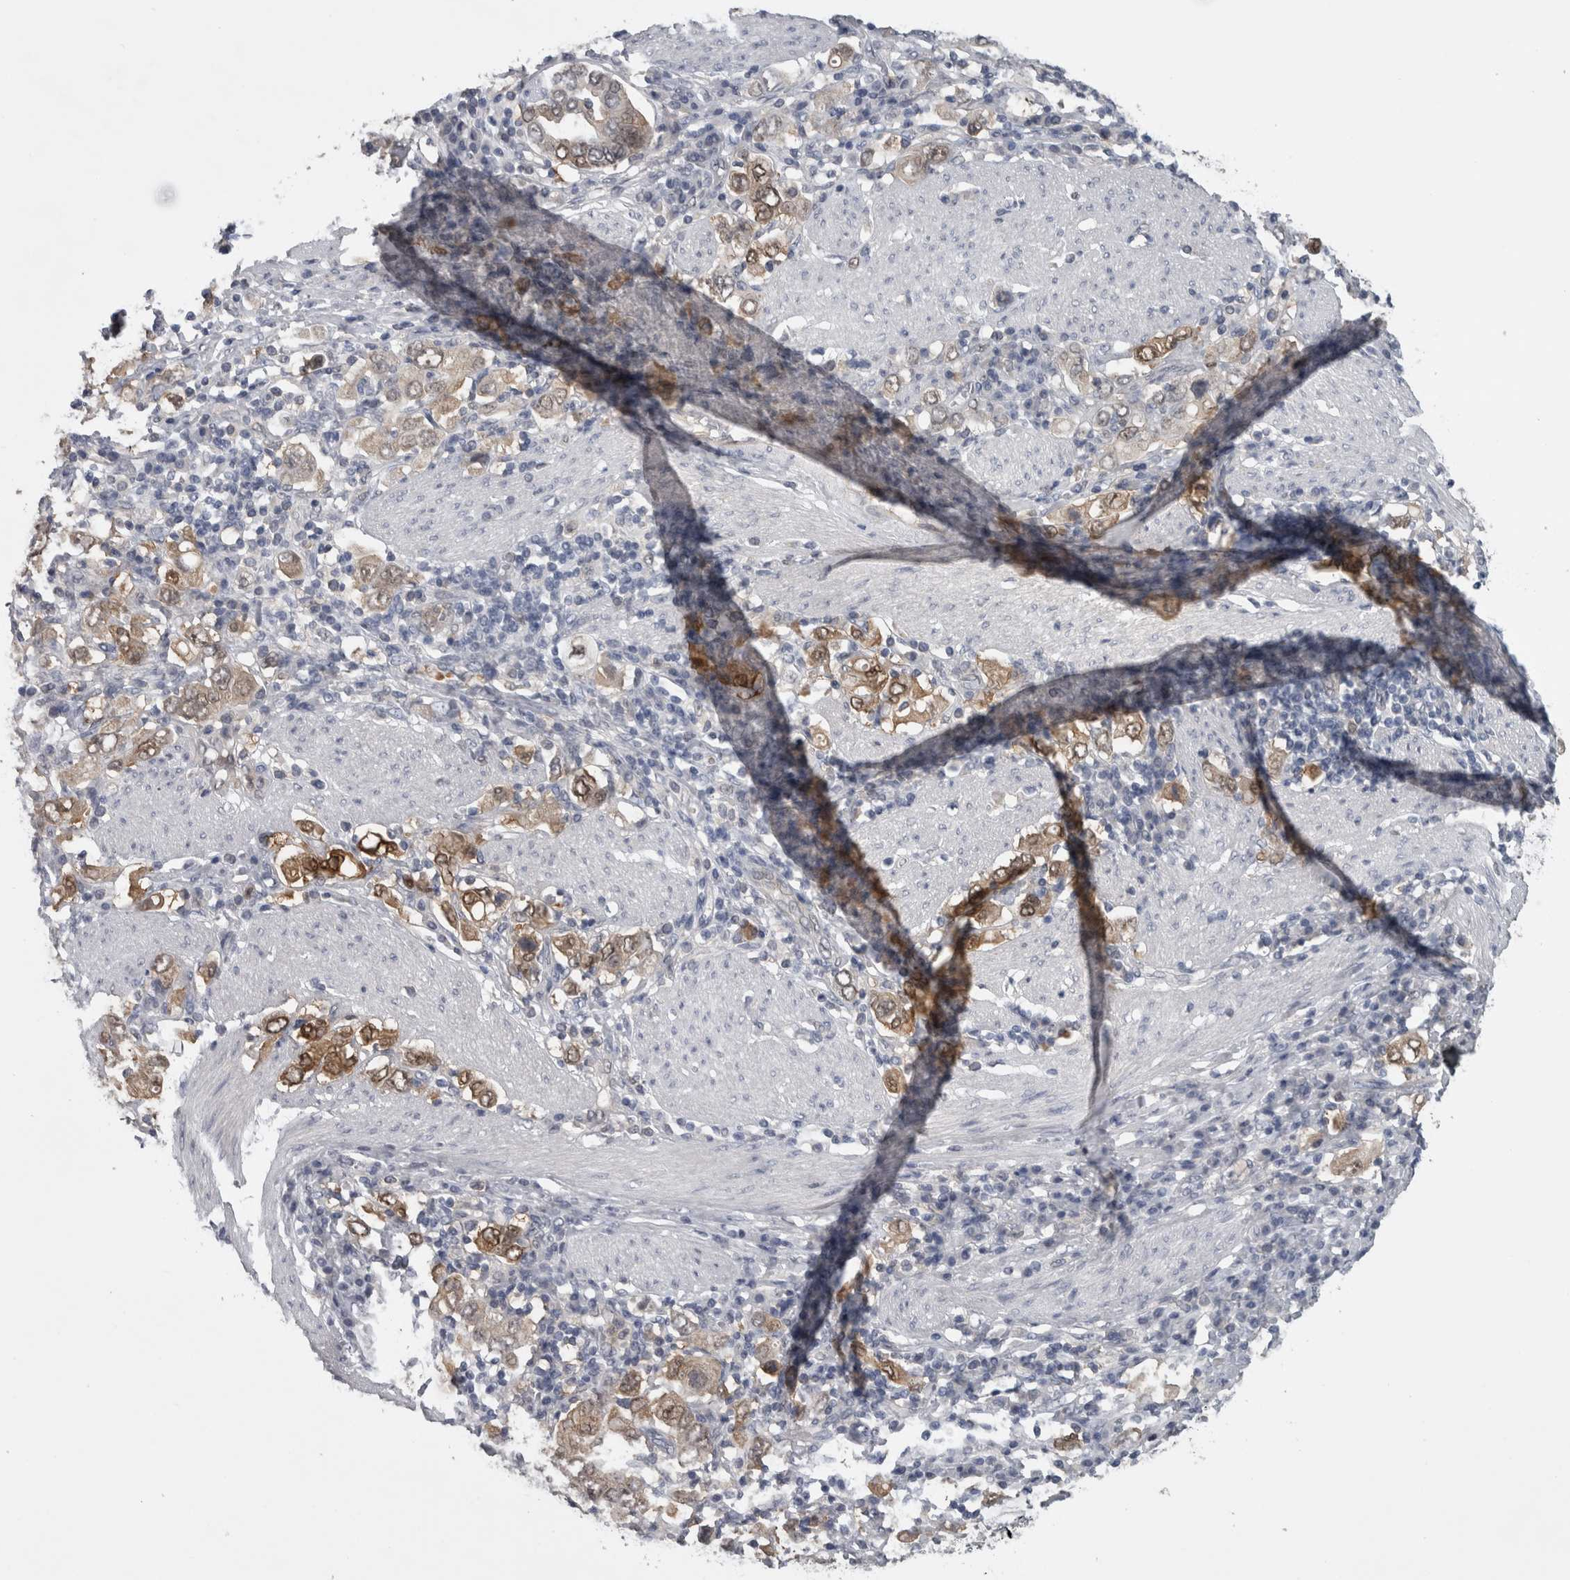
{"staining": {"intensity": "moderate", "quantity": ">75%", "location": "cytoplasmic/membranous,nuclear"}, "tissue": "stomach cancer", "cell_type": "Tumor cells", "image_type": "cancer", "snomed": [{"axis": "morphology", "description": "Adenocarcinoma, NOS"}, {"axis": "topography", "description": "Stomach, upper"}], "caption": "About >75% of tumor cells in human stomach cancer (adenocarcinoma) exhibit moderate cytoplasmic/membranous and nuclear protein positivity as visualized by brown immunohistochemical staining.", "gene": "NAPRT", "patient": {"sex": "male", "age": 62}}